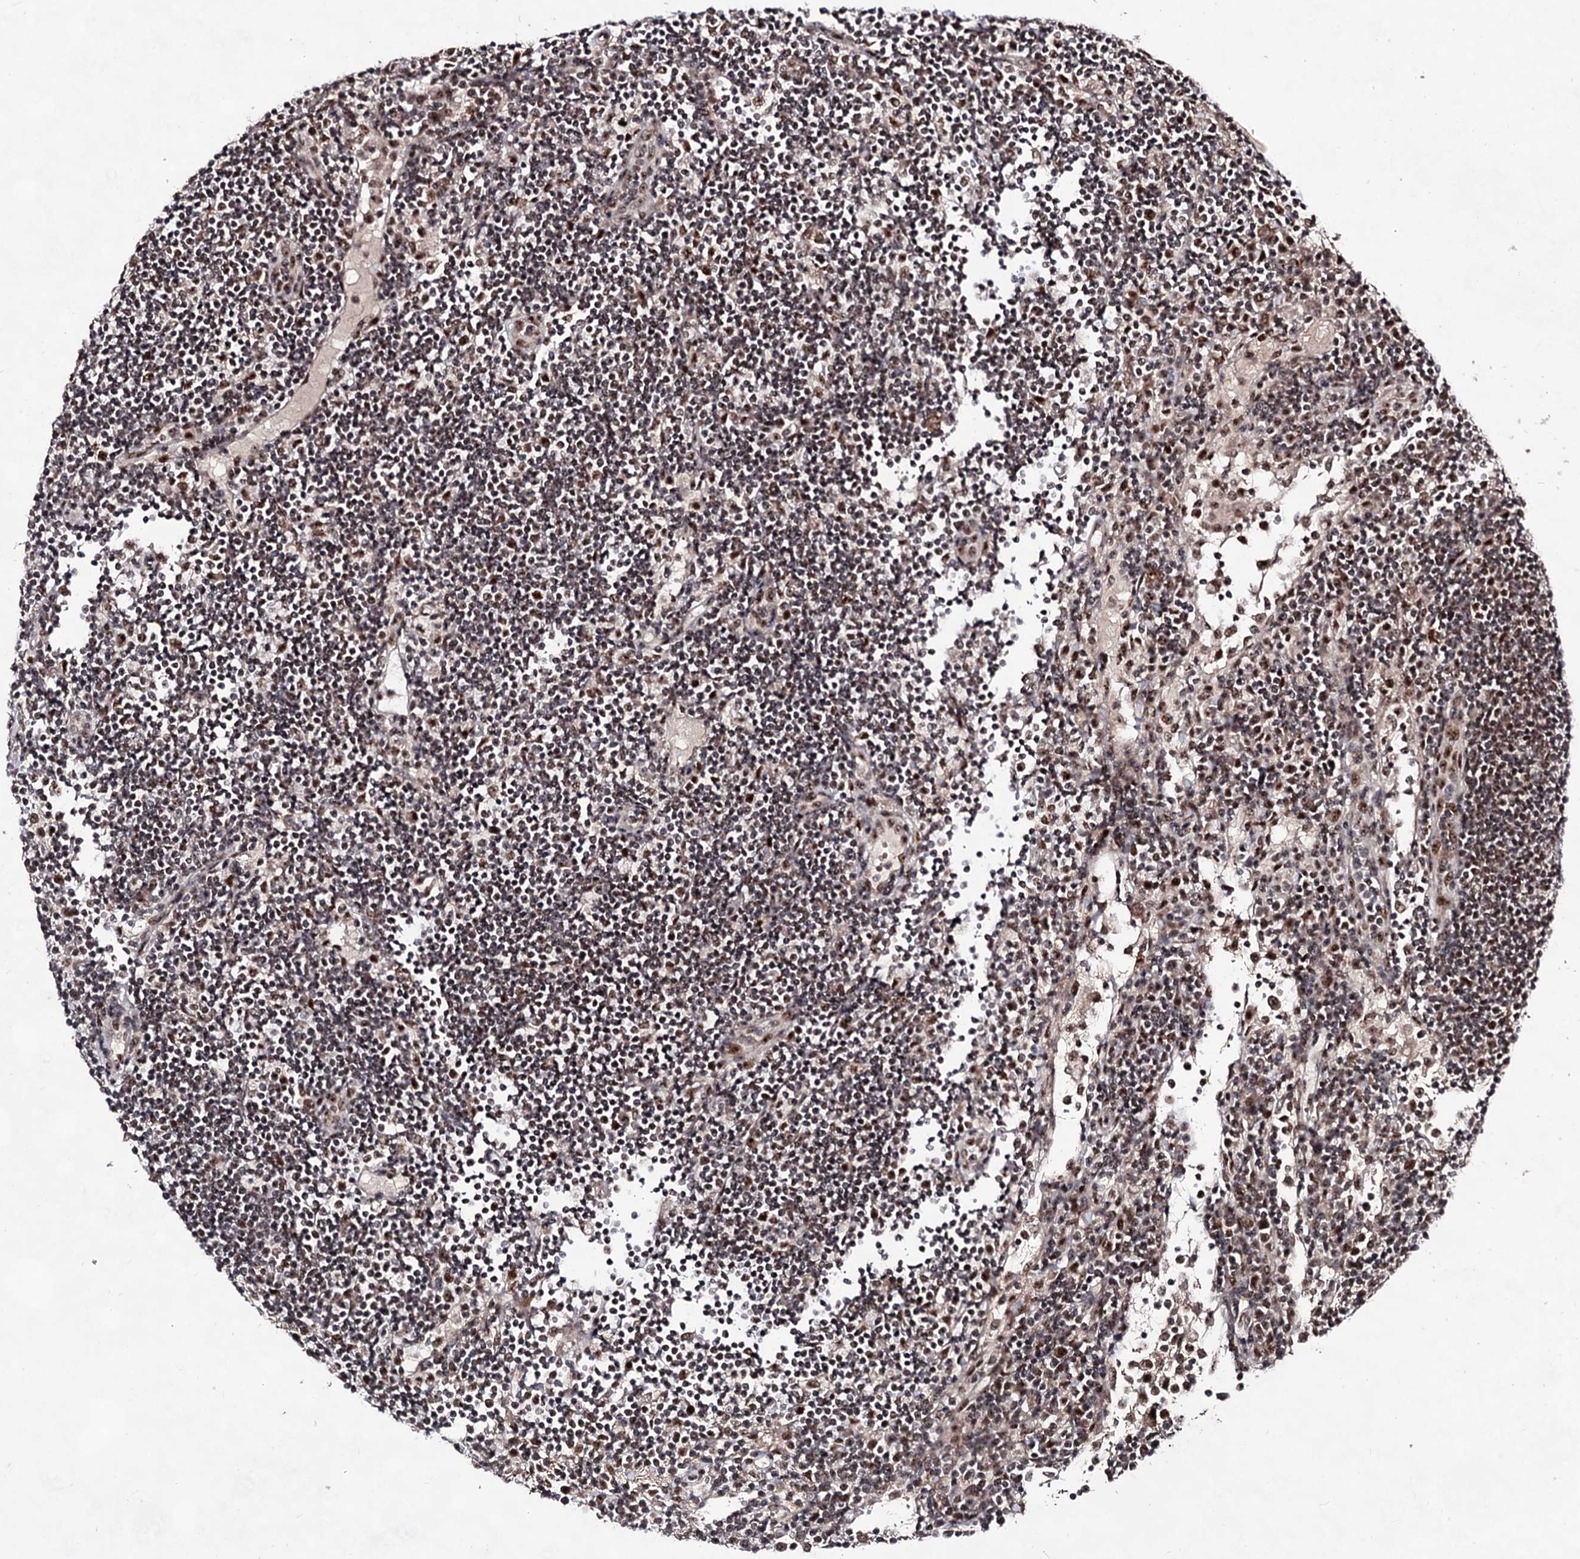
{"staining": {"intensity": "moderate", "quantity": "<25%", "location": "nuclear"}, "tissue": "lymph node", "cell_type": "Germinal center cells", "image_type": "normal", "snomed": [{"axis": "morphology", "description": "Normal tissue, NOS"}, {"axis": "topography", "description": "Lymph node"}], "caption": "Immunohistochemical staining of unremarkable human lymph node demonstrates <25% levels of moderate nuclear protein expression in approximately <25% of germinal center cells. (DAB IHC with brightfield microscopy, high magnification).", "gene": "EXOSC10", "patient": {"sex": "female", "age": 53}}